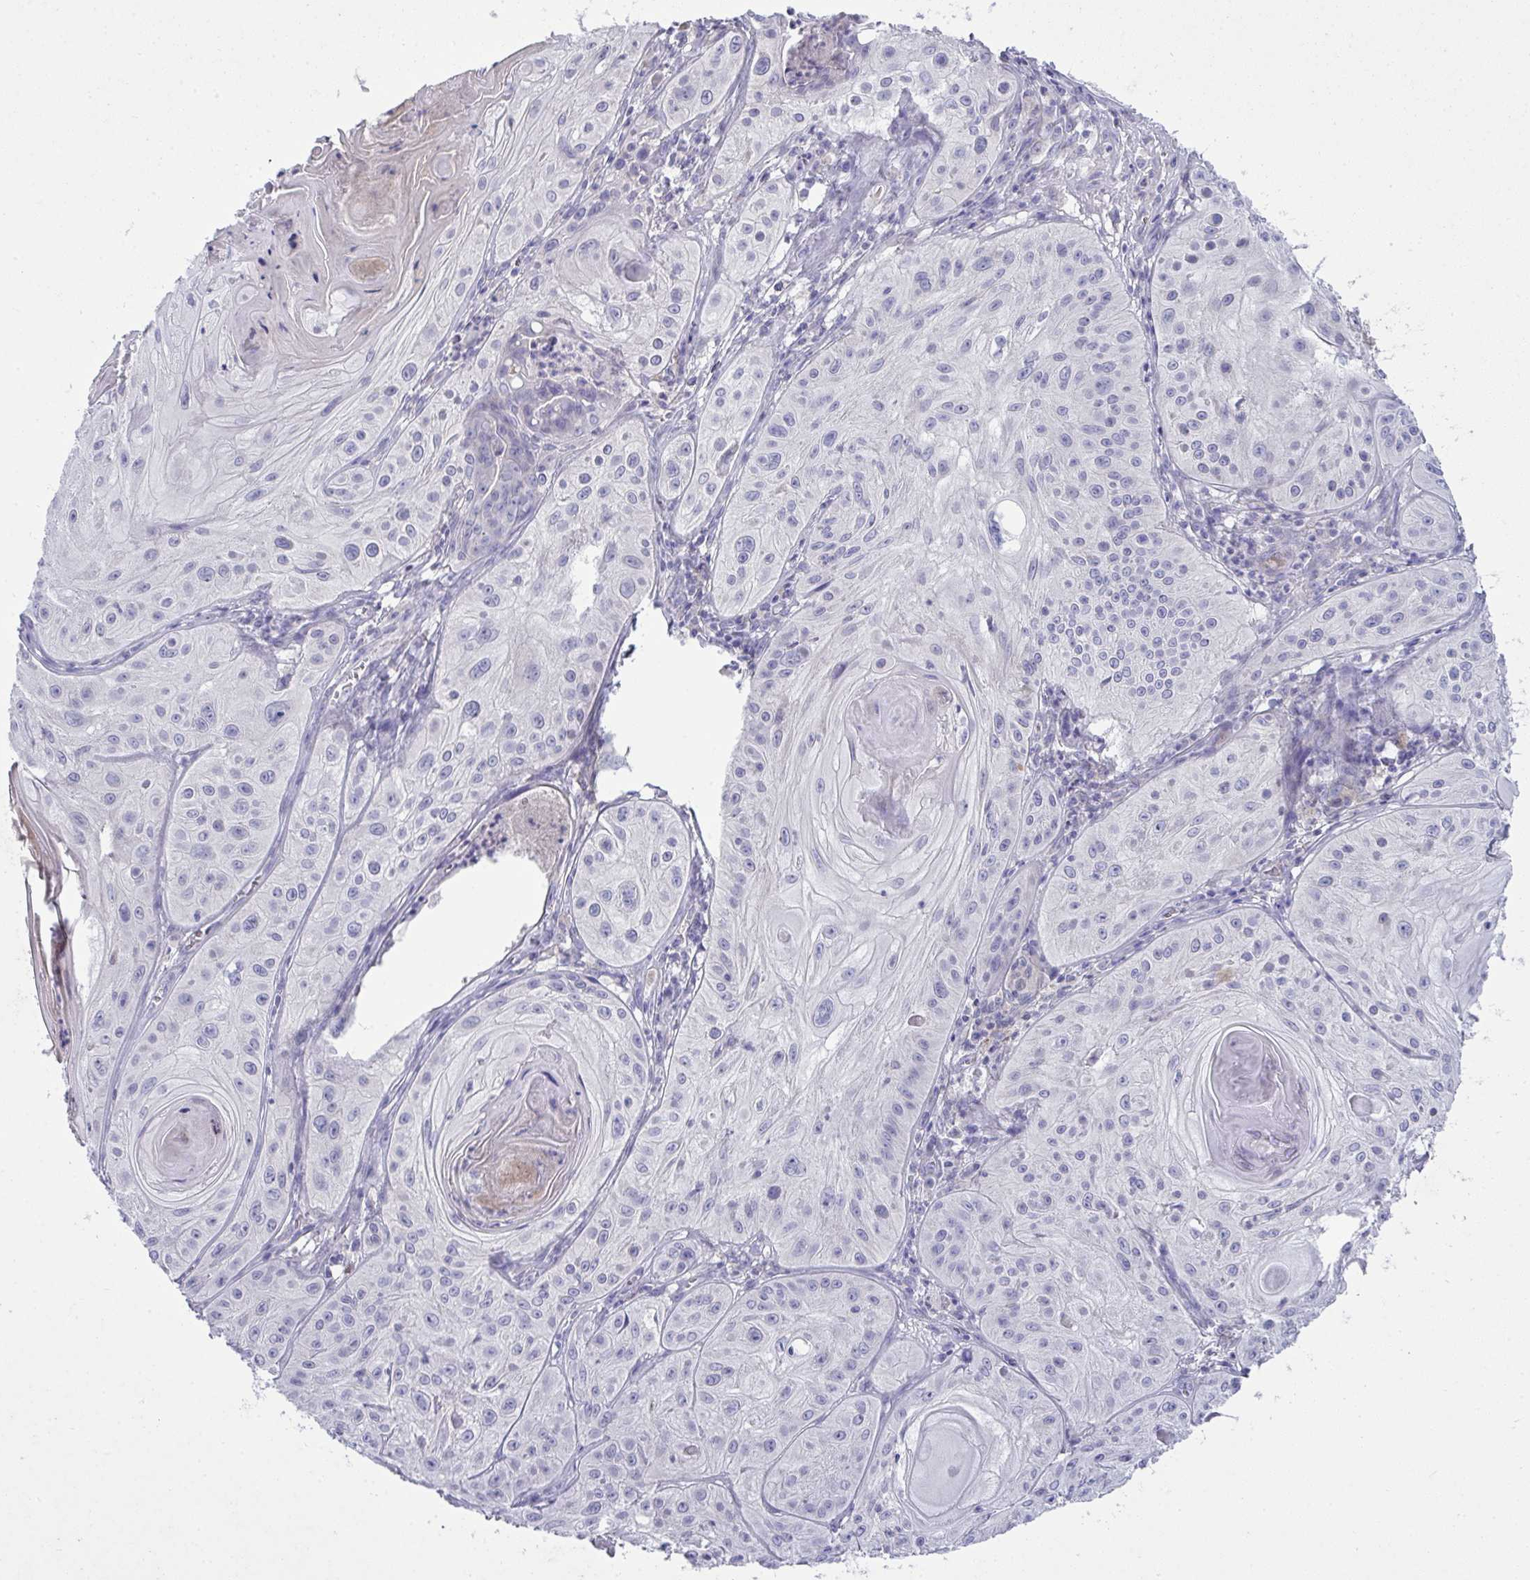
{"staining": {"intensity": "negative", "quantity": "none", "location": "none"}, "tissue": "skin cancer", "cell_type": "Tumor cells", "image_type": "cancer", "snomed": [{"axis": "morphology", "description": "Squamous cell carcinoma, NOS"}, {"axis": "topography", "description": "Skin"}], "caption": "Tumor cells show no significant staining in squamous cell carcinoma (skin).", "gene": "SPTB", "patient": {"sex": "male", "age": 85}}